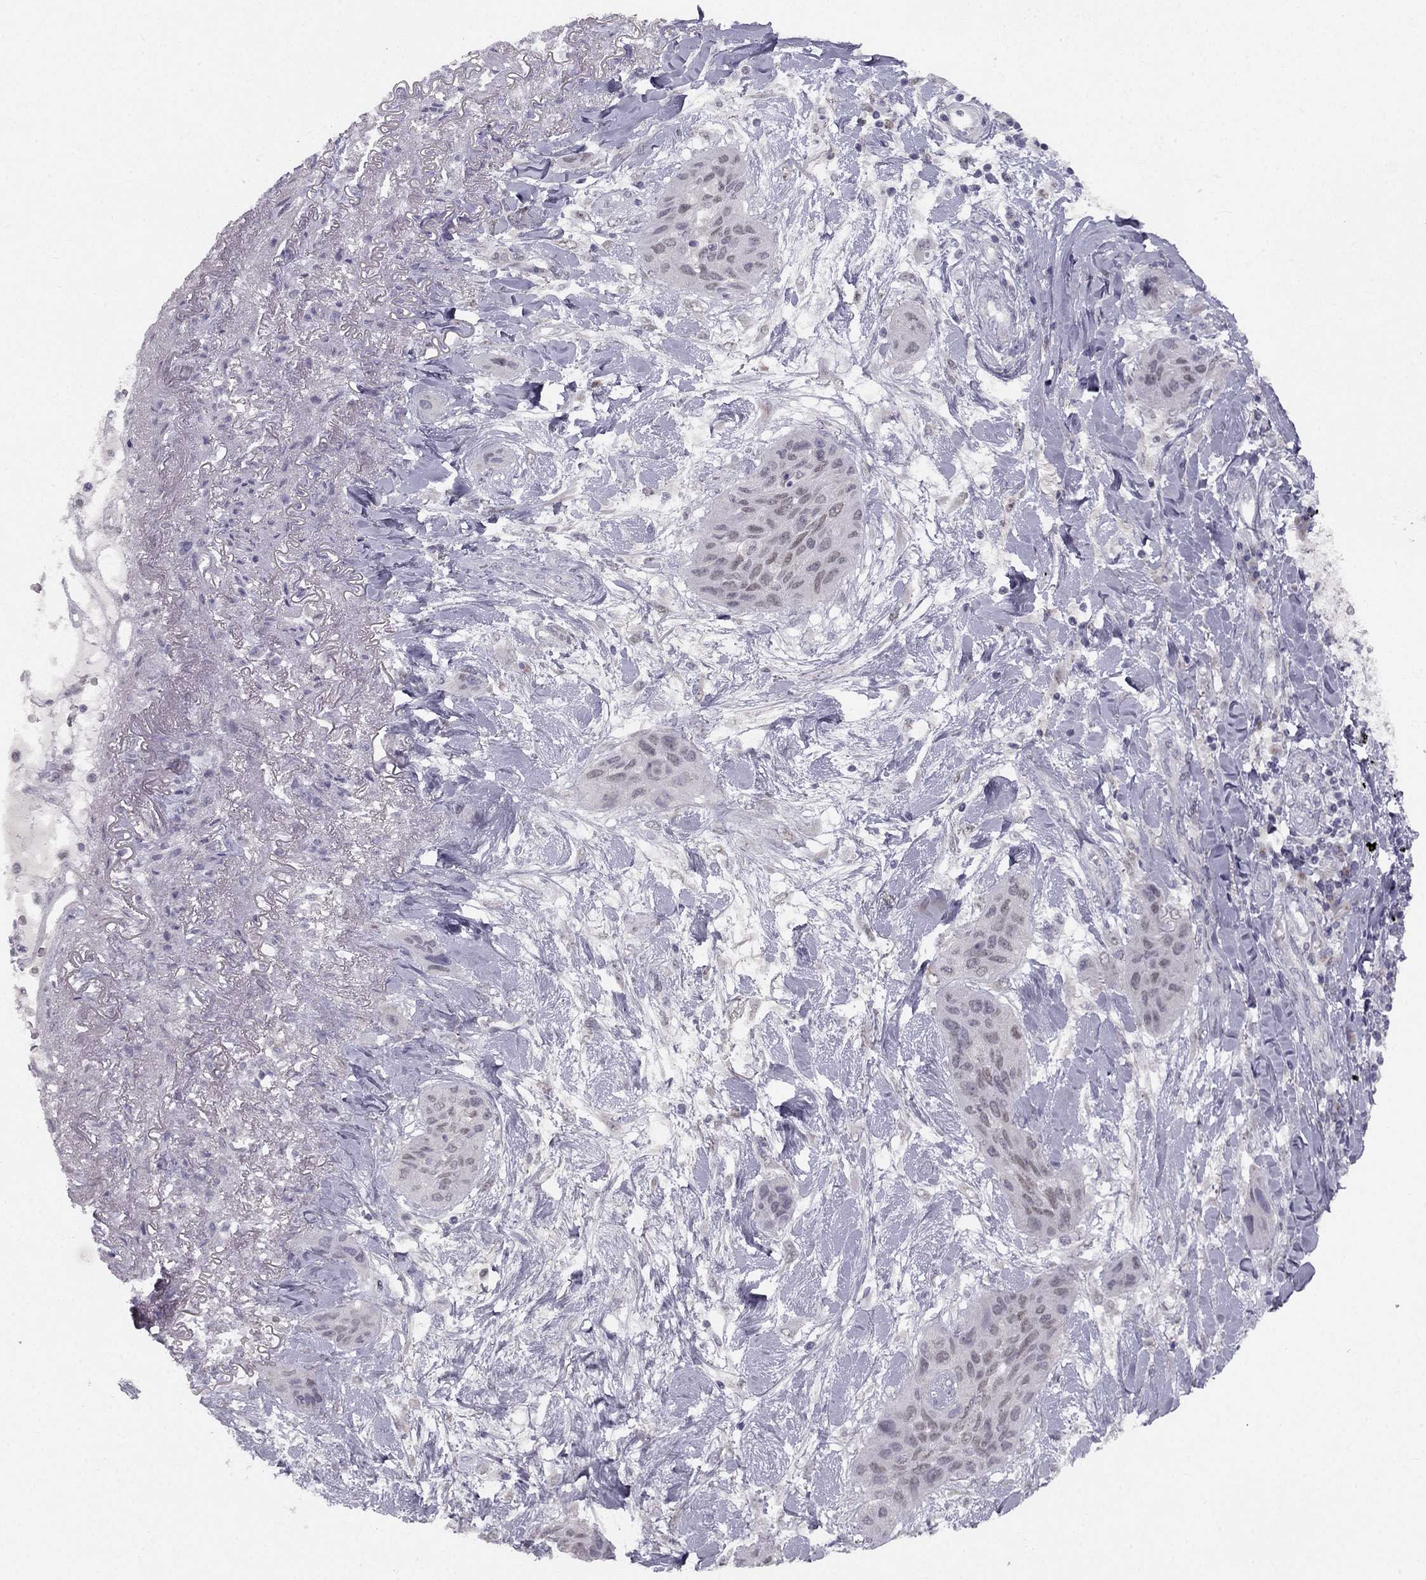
{"staining": {"intensity": "negative", "quantity": "none", "location": "none"}, "tissue": "lung cancer", "cell_type": "Tumor cells", "image_type": "cancer", "snomed": [{"axis": "morphology", "description": "Squamous cell carcinoma, NOS"}, {"axis": "topography", "description": "Lung"}], "caption": "Tumor cells show no significant protein staining in lung cancer (squamous cell carcinoma).", "gene": "TRPS1", "patient": {"sex": "female", "age": 70}}